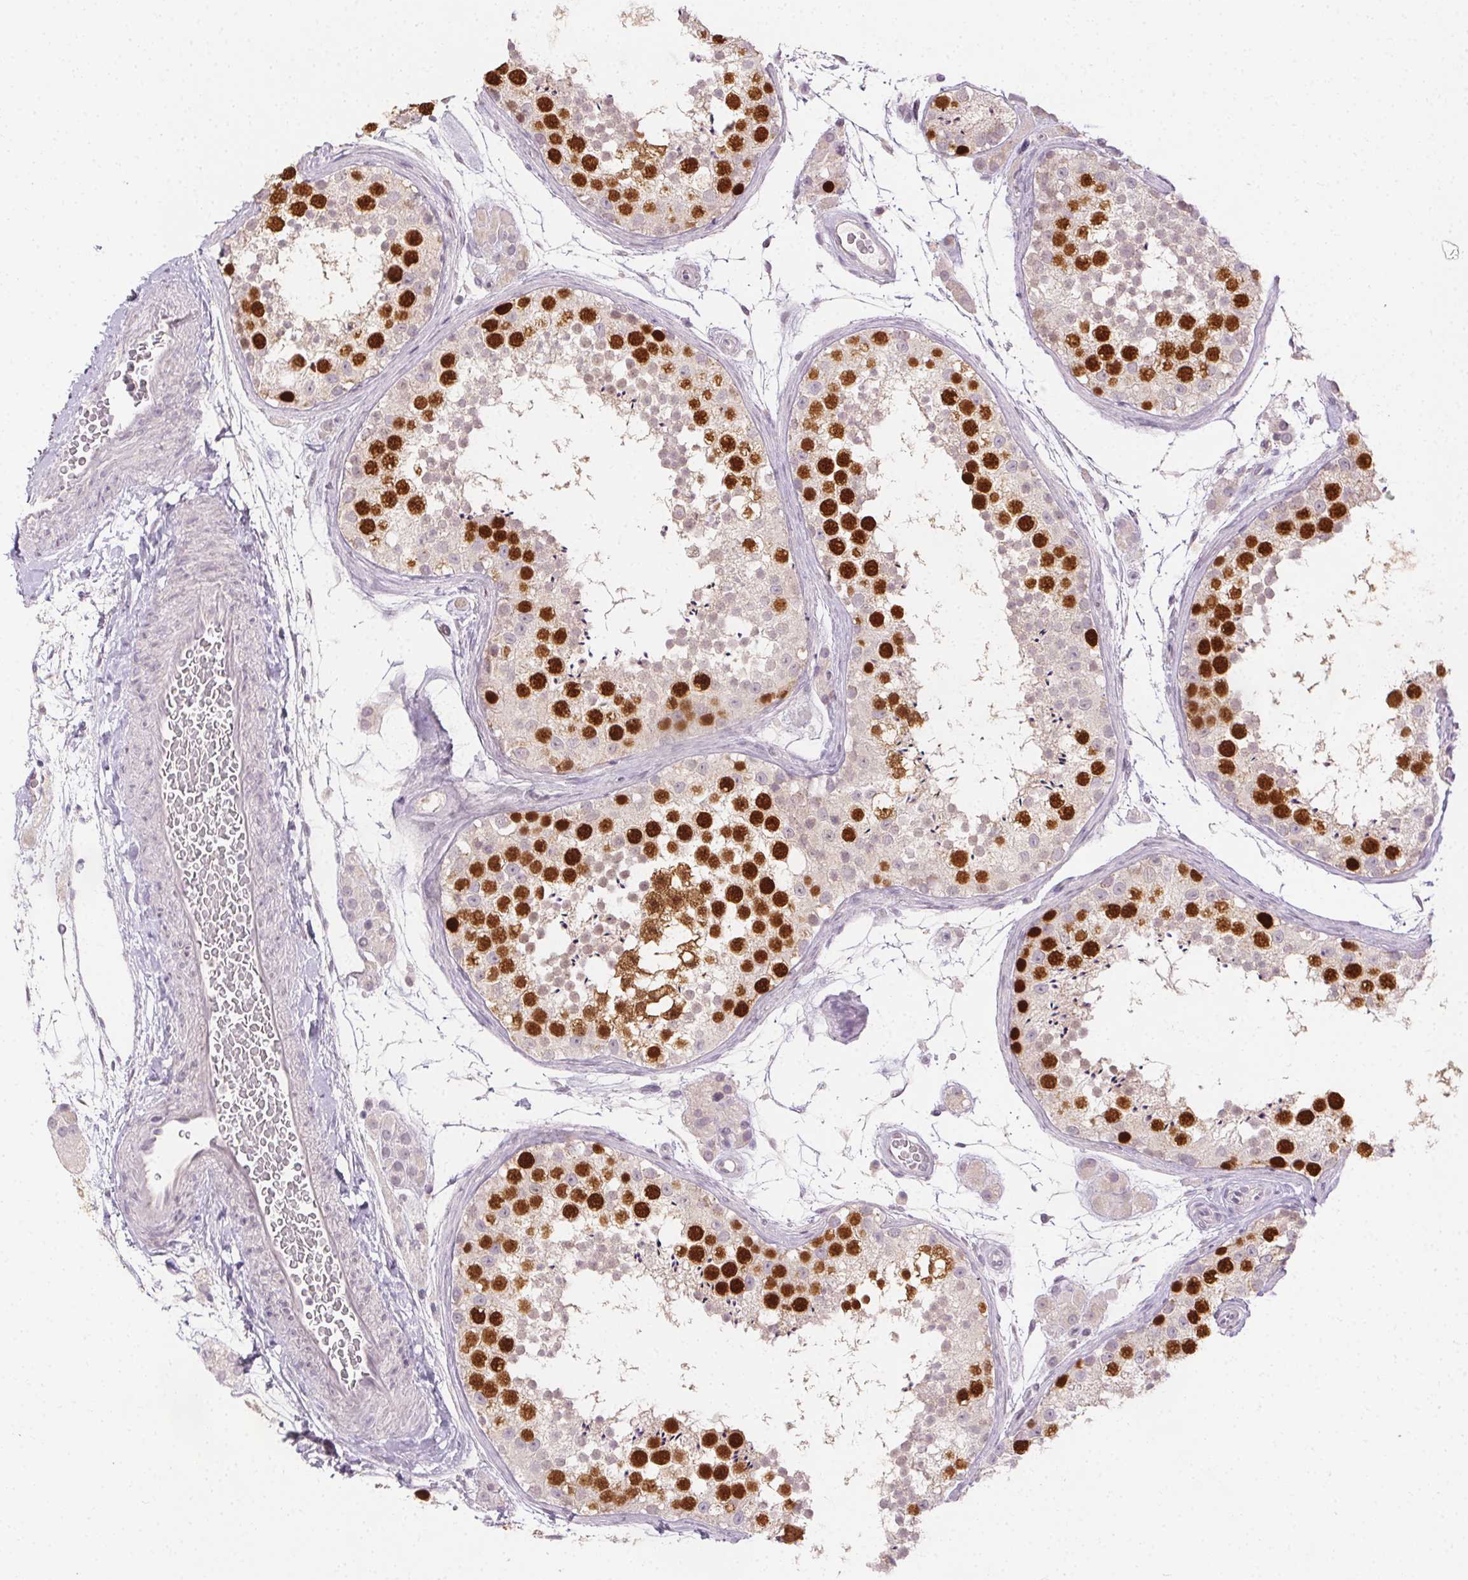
{"staining": {"intensity": "strong", "quantity": ">75%", "location": "nuclear"}, "tissue": "testis", "cell_type": "Cells in seminiferous ducts", "image_type": "normal", "snomed": [{"axis": "morphology", "description": "Normal tissue, NOS"}, {"axis": "topography", "description": "Testis"}], "caption": "Human testis stained for a protein (brown) demonstrates strong nuclear positive expression in approximately >75% of cells in seminiferous ducts.", "gene": "ANLN", "patient": {"sex": "male", "age": 41}}